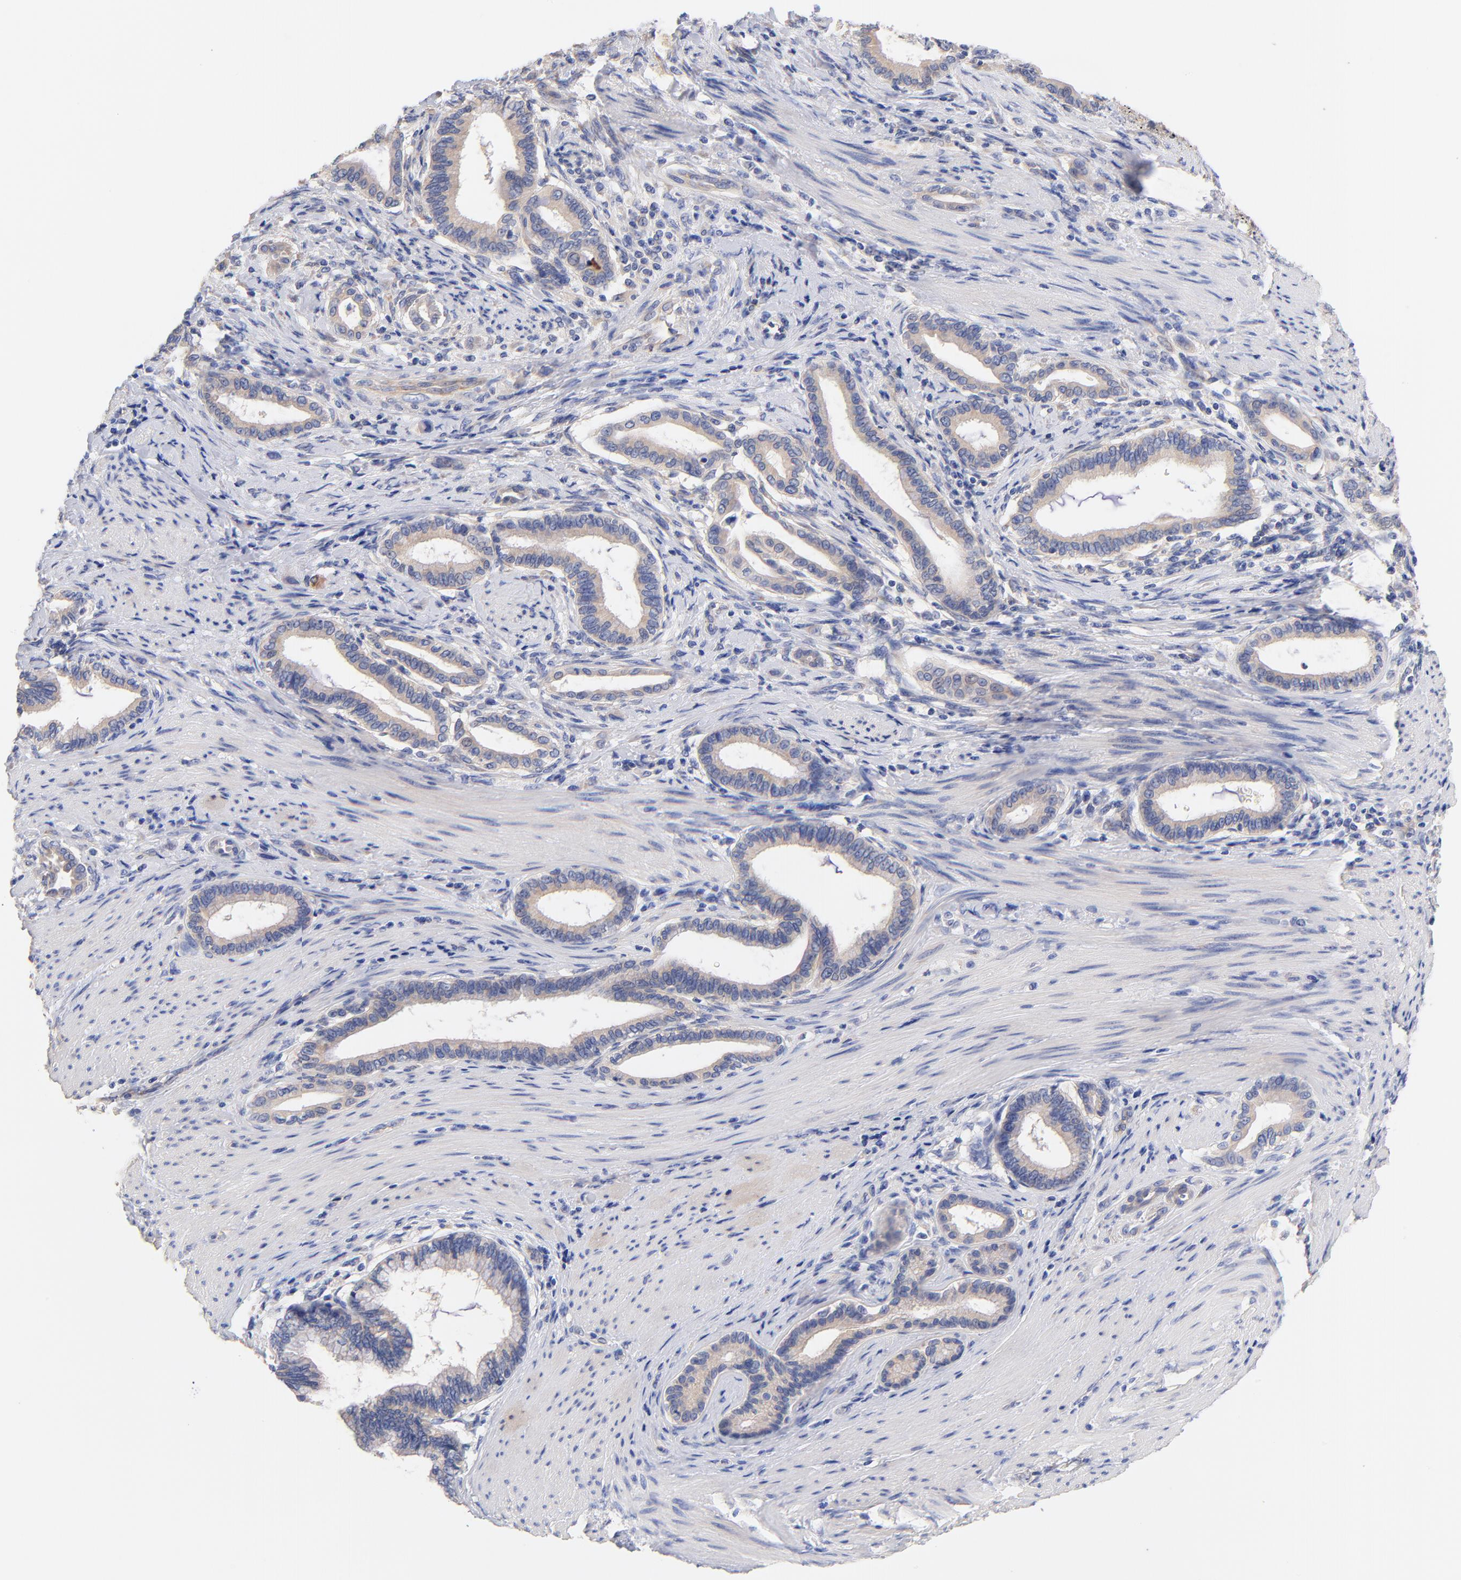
{"staining": {"intensity": "weak", "quantity": ">75%", "location": "cytoplasmic/membranous"}, "tissue": "pancreatic cancer", "cell_type": "Tumor cells", "image_type": "cancer", "snomed": [{"axis": "morphology", "description": "Adenocarcinoma, NOS"}, {"axis": "topography", "description": "Pancreas"}], "caption": "Adenocarcinoma (pancreatic) was stained to show a protein in brown. There is low levels of weak cytoplasmic/membranous positivity in about >75% of tumor cells.", "gene": "TNFRSF13C", "patient": {"sex": "female", "age": 64}}